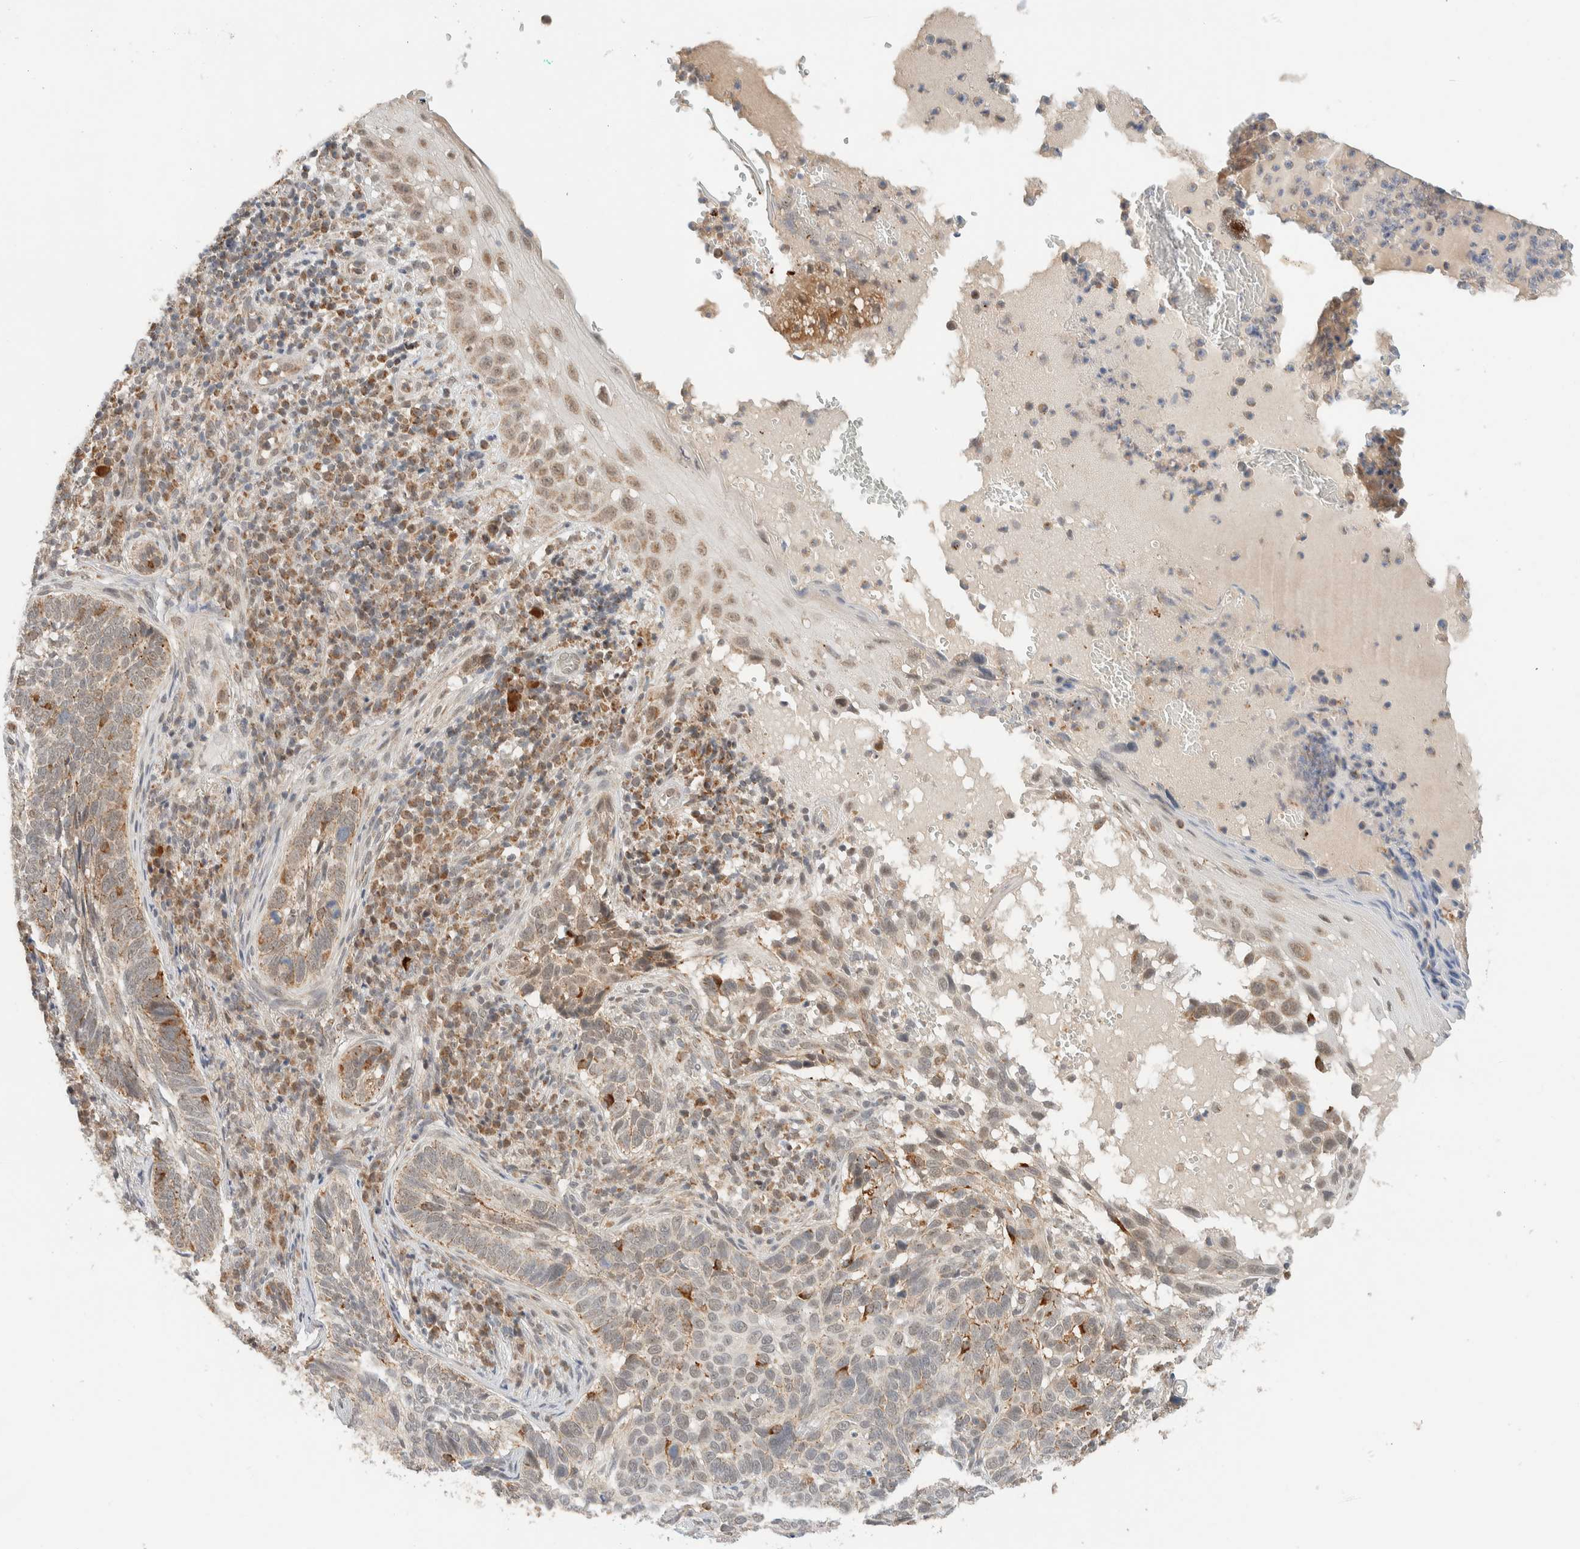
{"staining": {"intensity": "moderate", "quantity": "<25%", "location": "cytoplasmic/membranous"}, "tissue": "skin cancer", "cell_type": "Tumor cells", "image_type": "cancer", "snomed": [{"axis": "morphology", "description": "Basal cell carcinoma"}, {"axis": "topography", "description": "Skin"}], "caption": "Basal cell carcinoma (skin) tissue shows moderate cytoplasmic/membranous expression in about <25% of tumor cells", "gene": "MRPL41", "patient": {"sex": "female", "age": 89}}